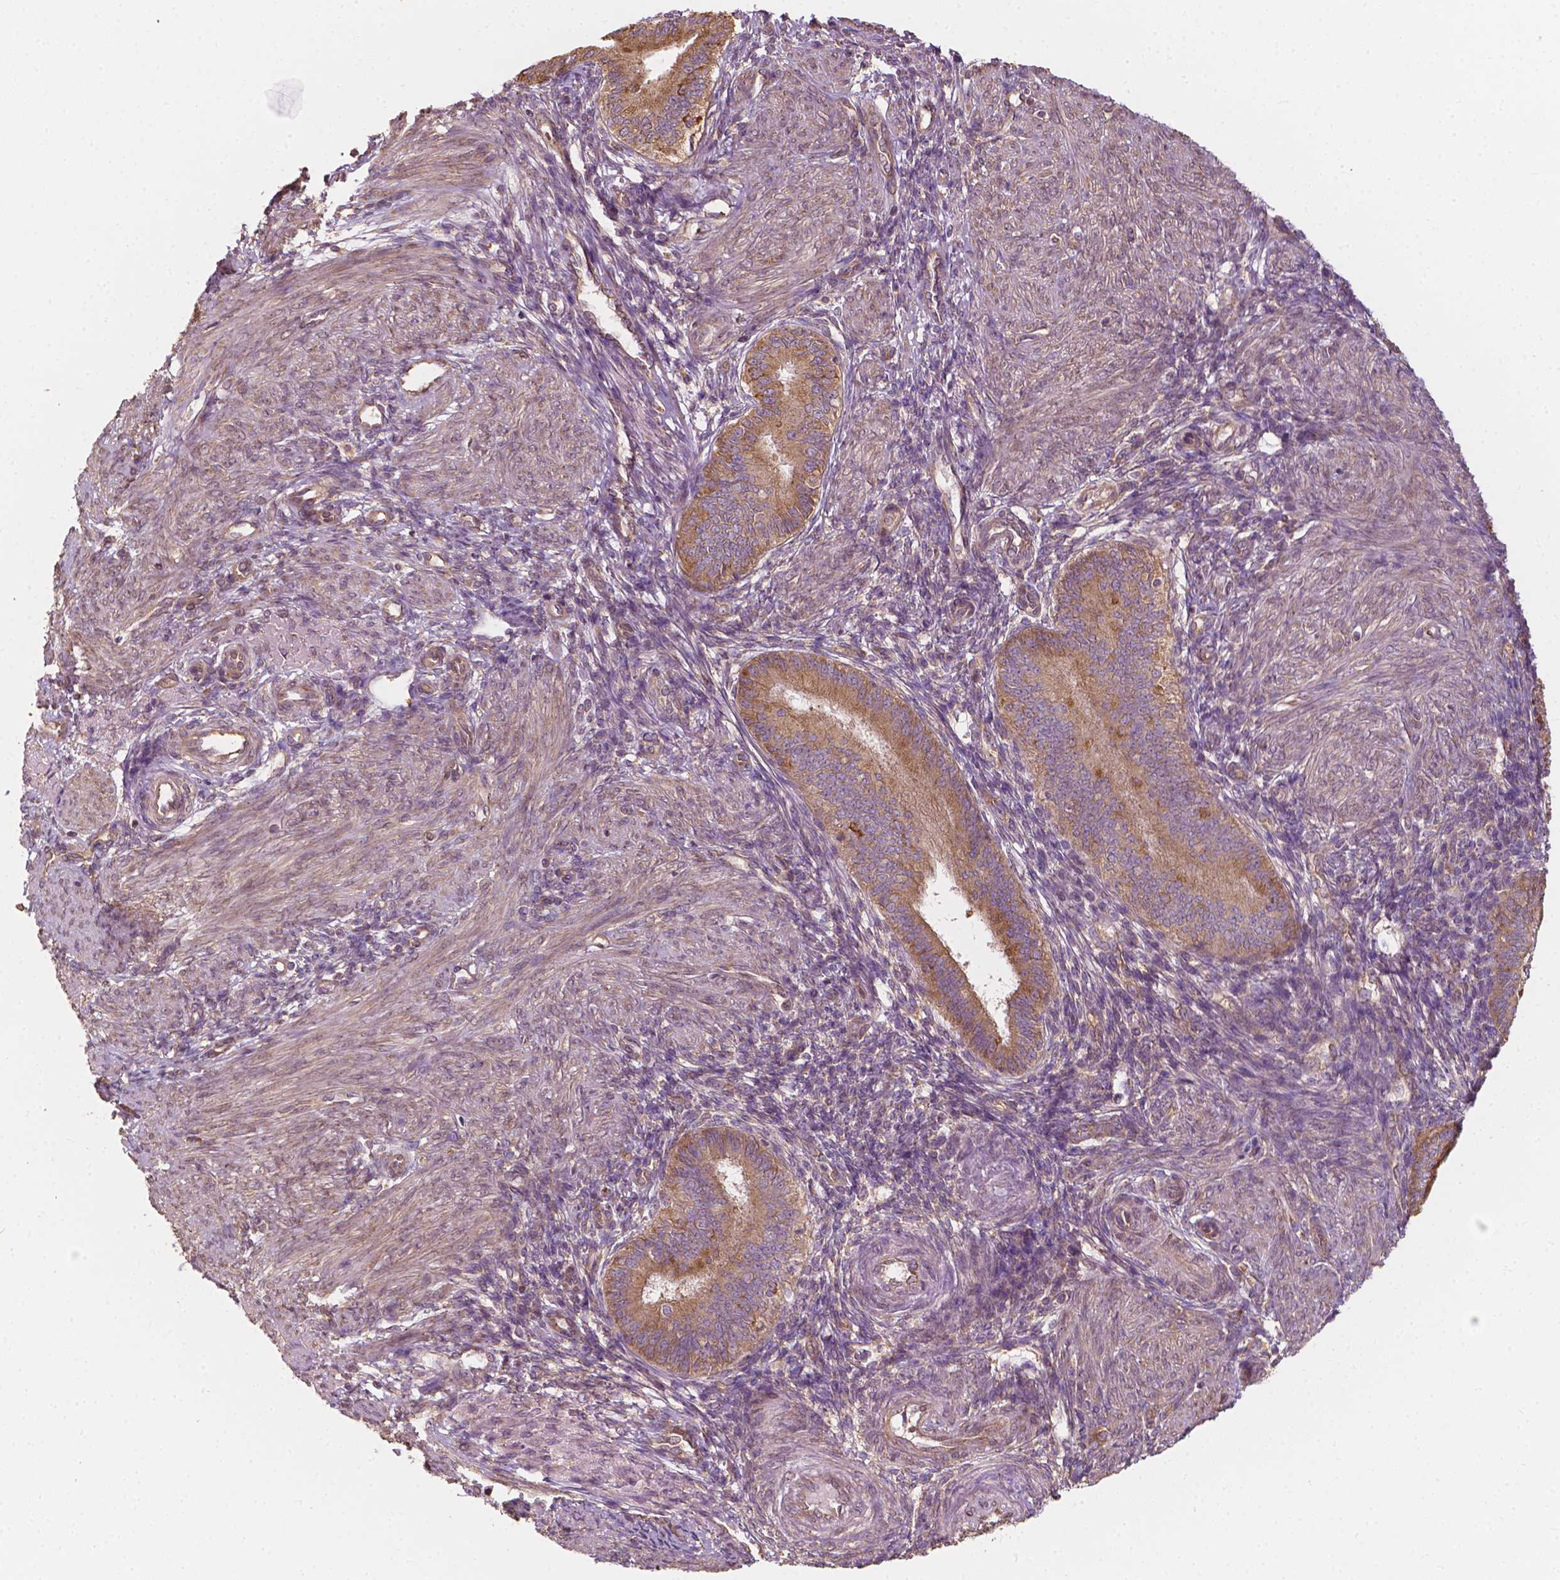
{"staining": {"intensity": "weak", "quantity": "25%-75%", "location": "cytoplasmic/membranous"}, "tissue": "endometrium", "cell_type": "Cells in endometrial stroma", "image_type": "normal", "snomed": [{"axis": "morphology", "description": "Normal tissue, NOS"}, {"axis": "topography", "description": "Endometrium"}], "caption": "Immunohistochemistry micrograph of benign endometrium stained for a protein (brown), which displays low levels of weak cytoplasmic/membranous positivity in approximately 25%-75% of cells in endometrial stroma.", "gene": "G3BP1", "patient": {"sex": "female", "age": 39}}